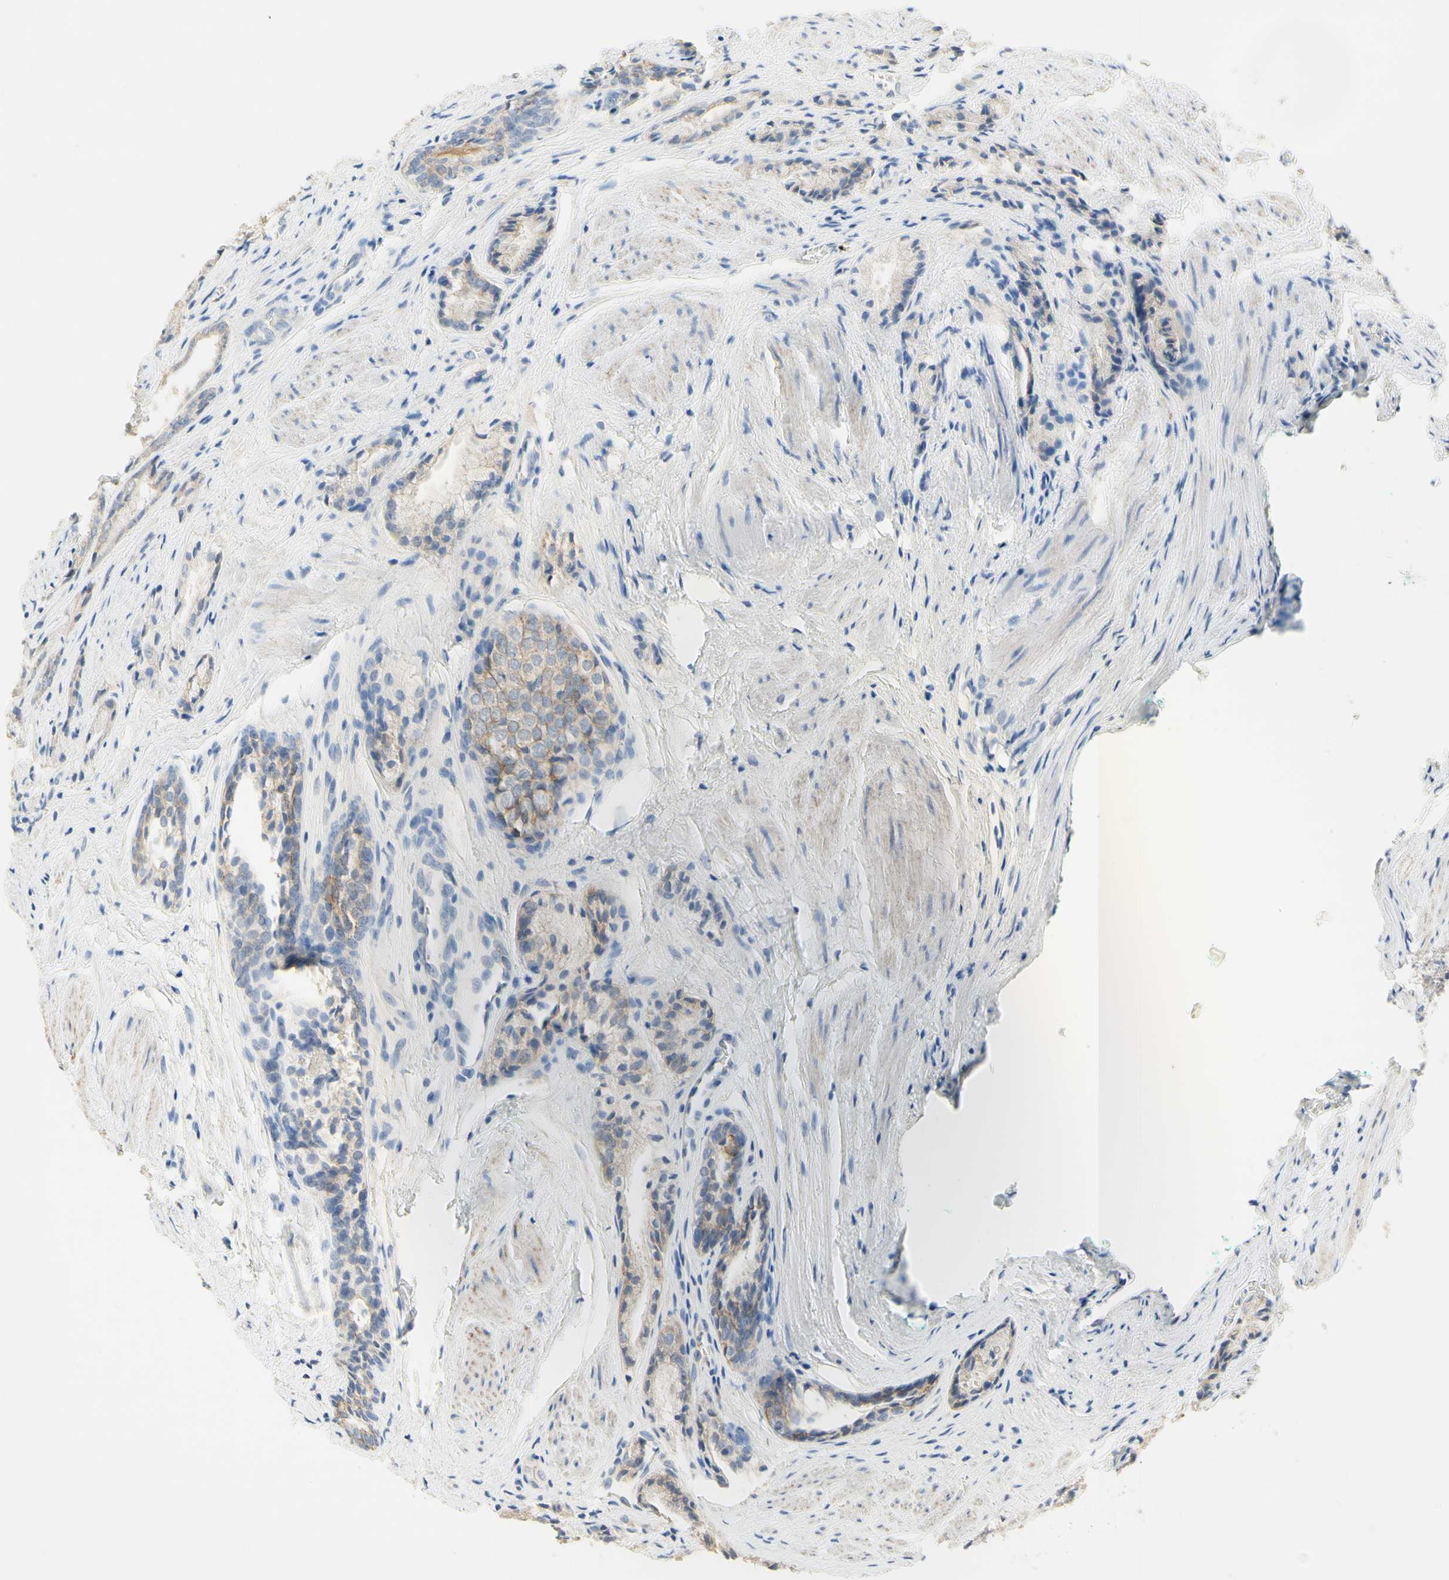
{"staining": {"intensity": "weak", "quantity": "25%-75%", "location": "cytoplasmic/membranous"}, "tissue": "prostate cancer", "cell_type": "Tumor cells", "image_type": "cancer", "snomed": [{"axis": "morphology", "description": "Adenocarcinoma, Low grade"}, {"axis": "topography", "description": "Prostate"}], "caption": "An immunohistochemistry (IHC) photomicrograph of neoplastic tissue is shown. Protein staining in brown highlights weak cytoplasmic/membranous positivity in adenocarcinoma (low-grade) (prostate) within tumor cells.", "gene": "NECTIN4", "patient": {"sex": "male", "age": 60}}